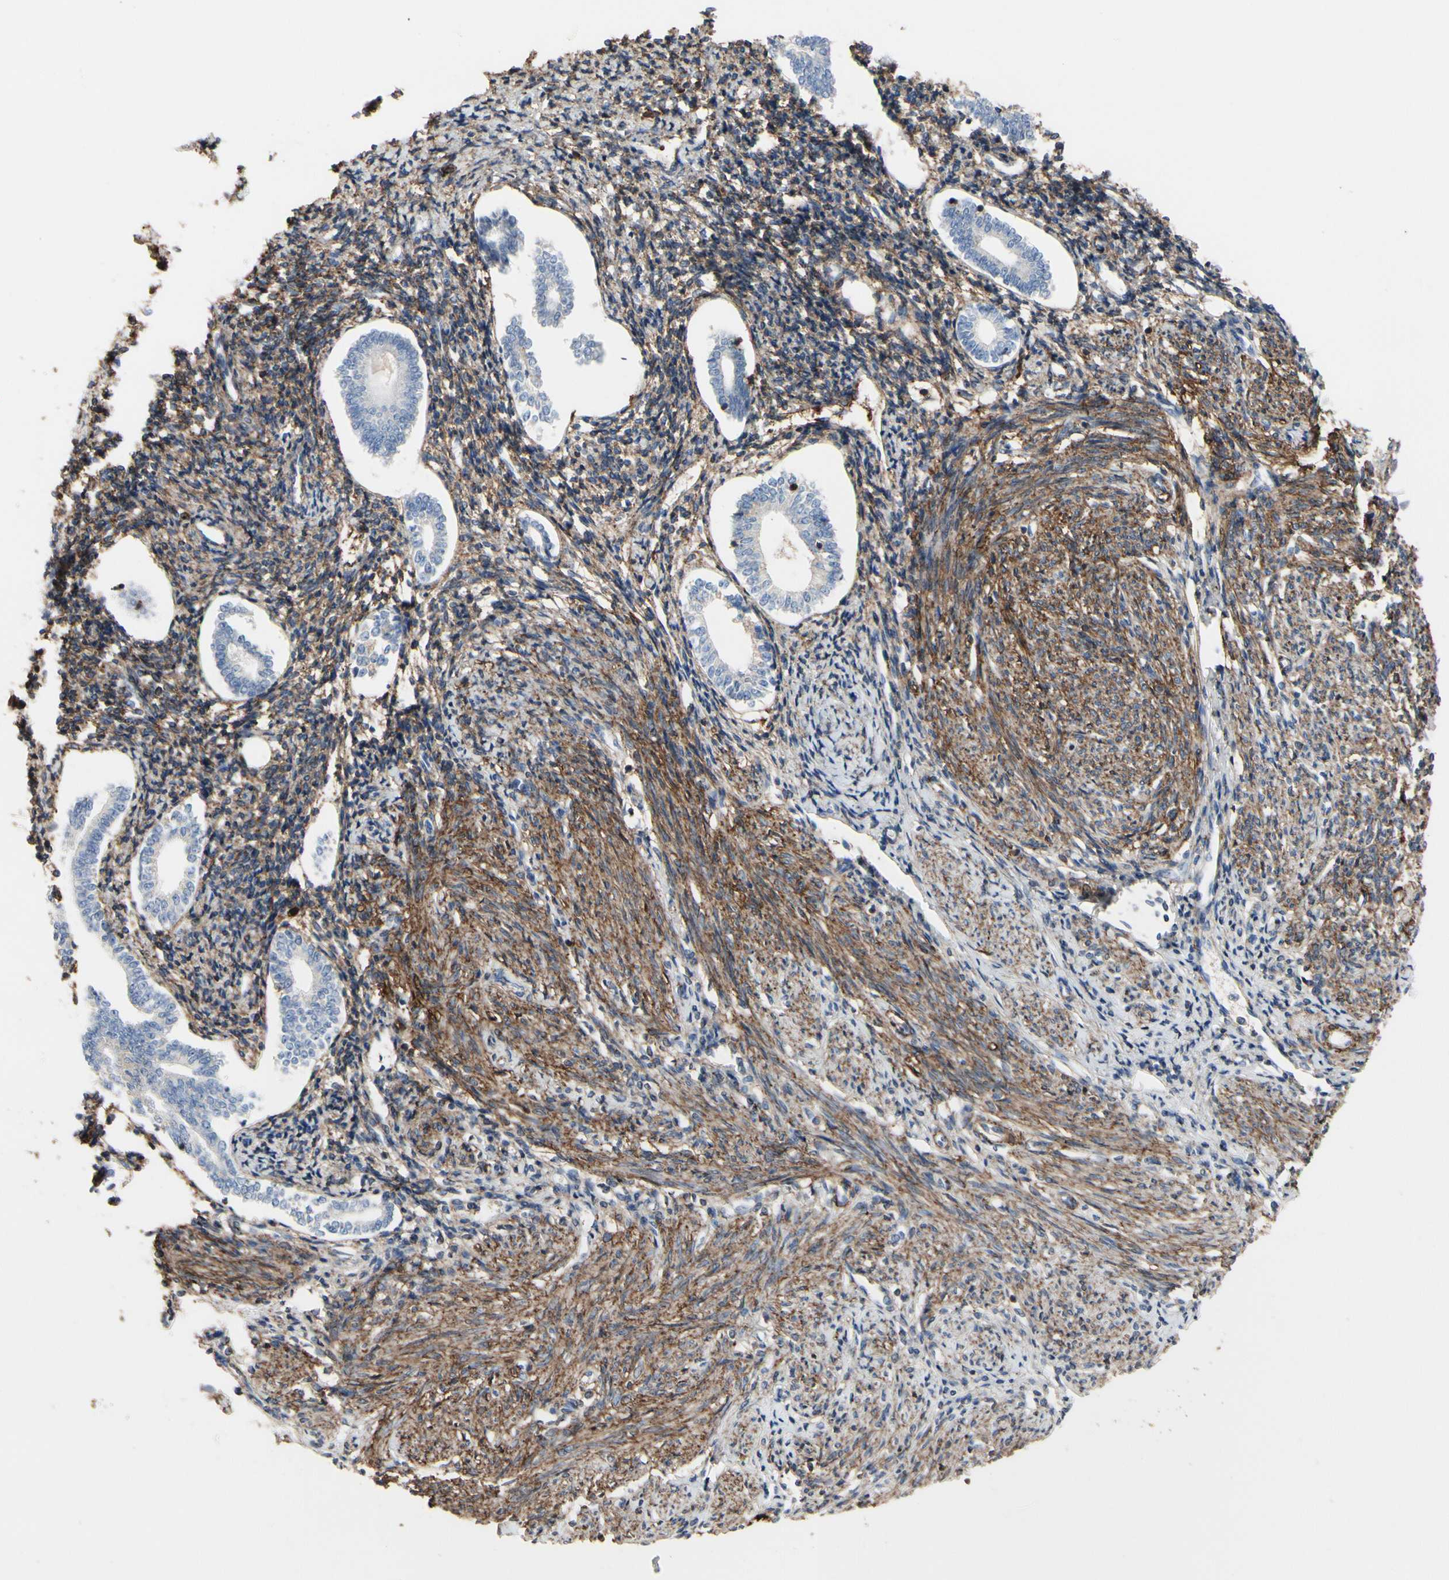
{"staining": {"intensity": "moderate", "quantity": ">75%", "location": "cytoplasmic/membranous"}, "tissue": "endometrium", "cell_type": "Cells in endometrial stroma", "image_type": "normal", "snomed": [{"axis": "morphology", "description": "Normal tissue, NOS"}, {"axis": "topography", "description": "Endometrium"}], "caption": "IHC (DAB) staining of unremarkable human endometrium reveals moderate cytoplasmic/membranous protein expression in approximately >75% of cells in endometrial stroma.", "gene": "ANXA6", "patient": {"sex": "female", "age": 71}}